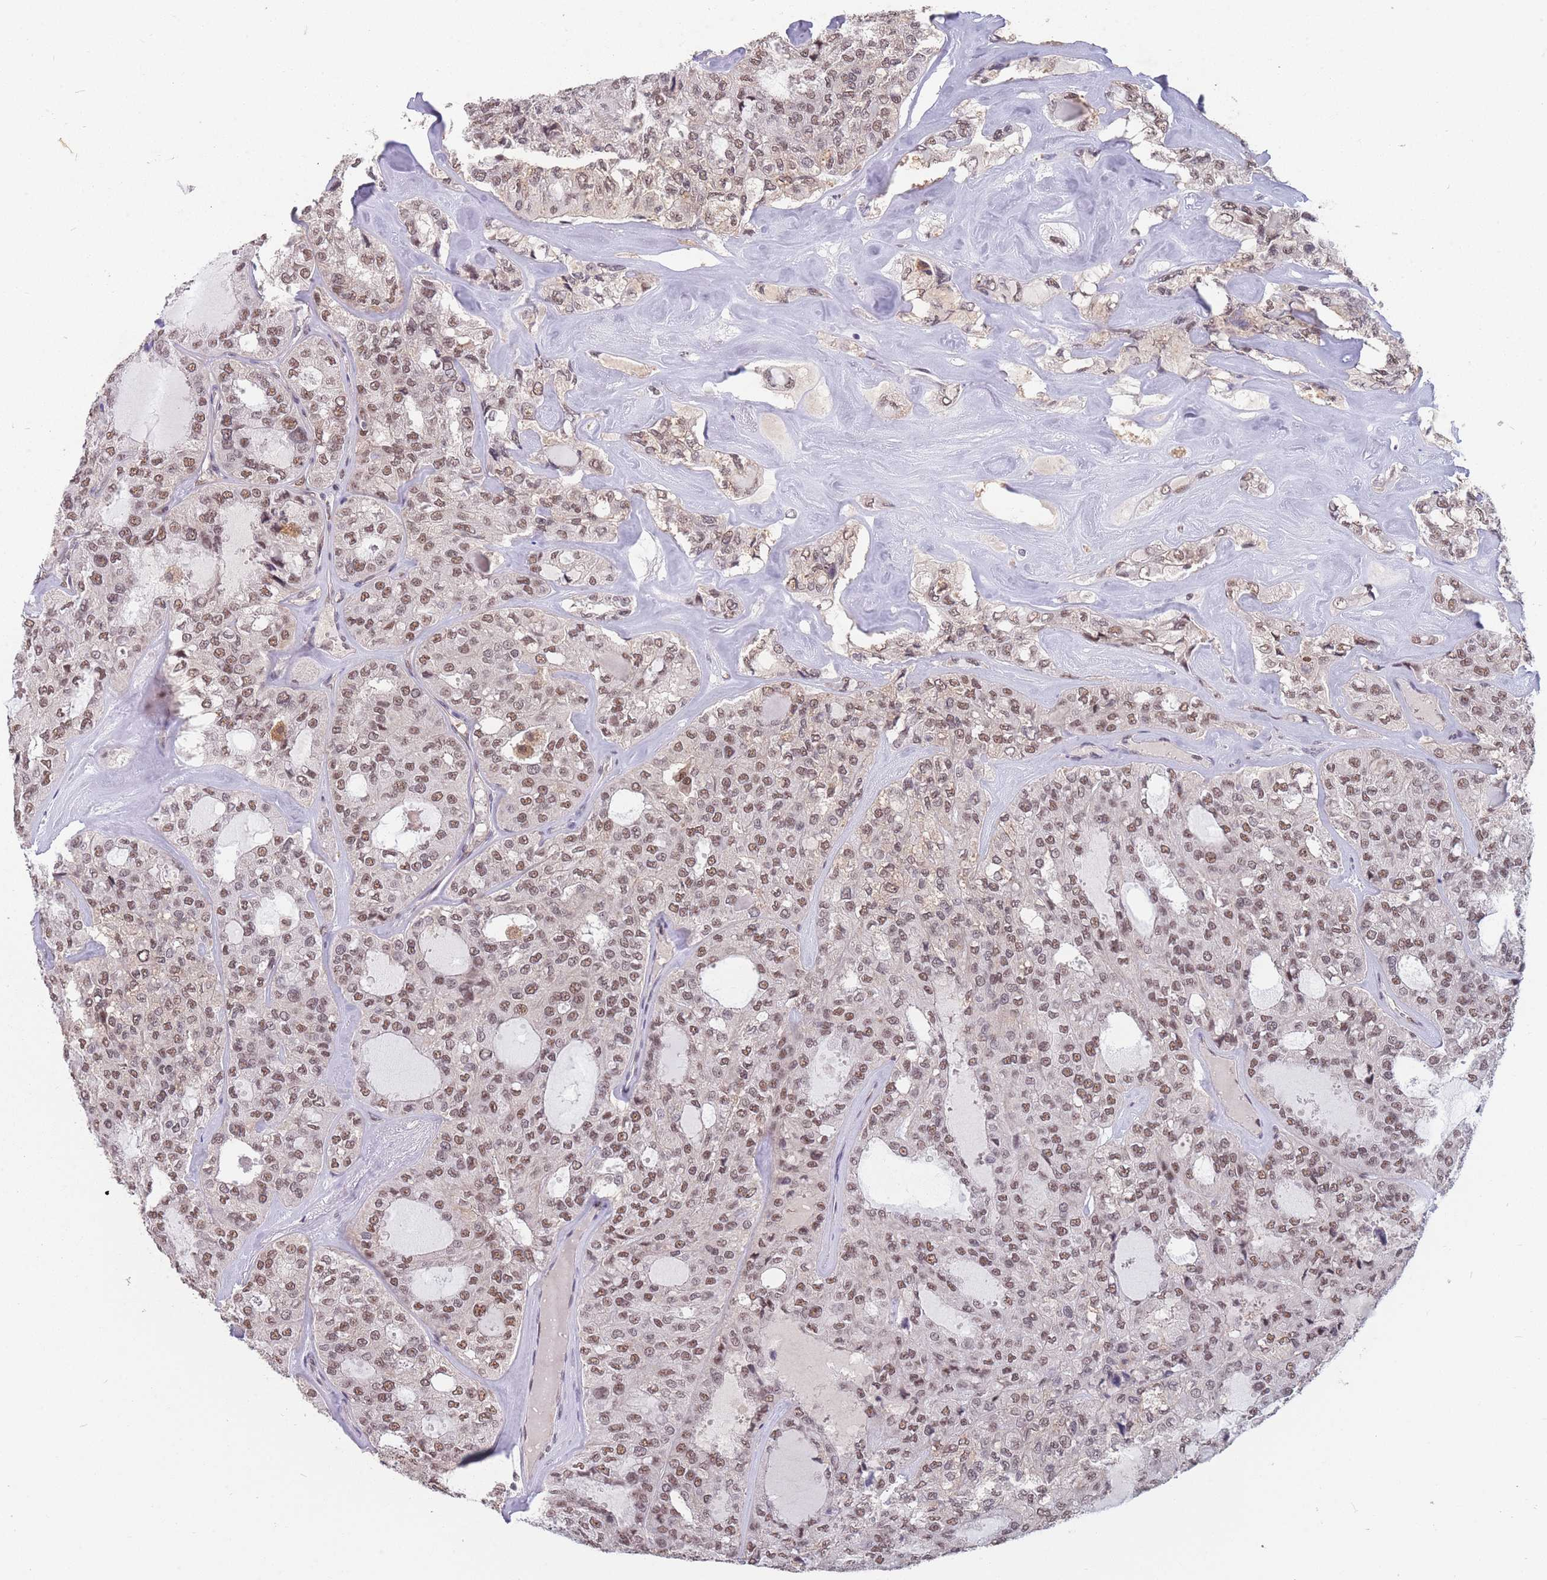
{"staining": {"intensity": "moderate", "quantity": ">75%", "location": "nuclear"}, "tissue": "thyroid cancer", "cell_type": "Tumor cells", "image_type": "cancer", "snomed": [{"axis": "morphology", "description": "Follicular adenoma carcinoma, NOS"}, {"axis": "topography", "description": "Thyroid gland"}], "caption": "Tumor cells exhibit moderate nuclear staining in about >75% of cells in thyroid cancer.", "gene": "SNRPA1", "patient": {"sex": "male", "age": 75}}